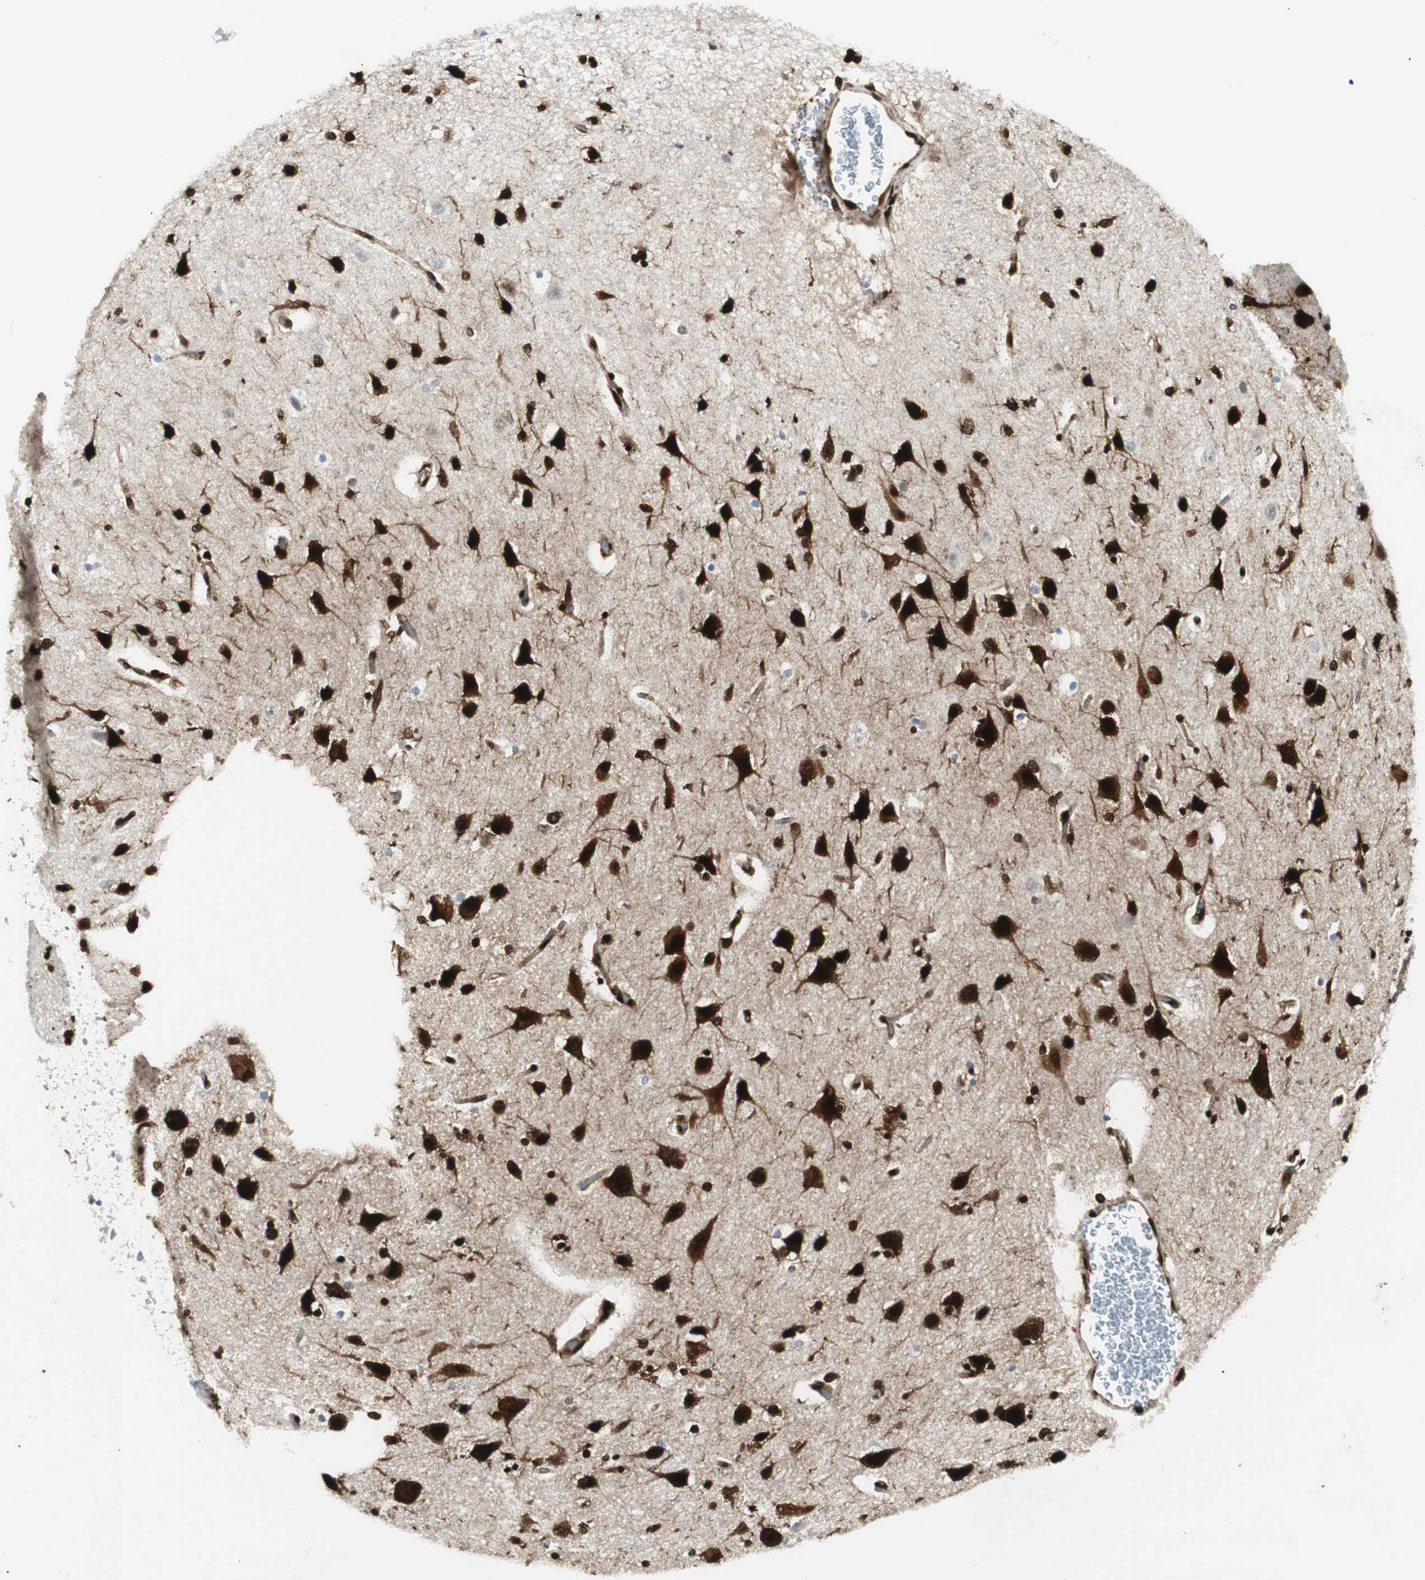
{"staining": {"intensity": "strong", "quantity": ">75%", "location": "nuclear"}, "tissue": "caudate", "cell_type": "Glial cells", "image_type": "normal", "snomed": [{"axis": "morphology", "description": "Normal tissue, NOS"}, {"axis": "topography", "description": "Lateral ventricle wall"}], "caption": "Immunohistochemistry (IHC) staining of unremarkable caudate, which displays high levels of strong nuclear expression in approximately >75% of glial cells indicating strong nuclear protein positivity. The staining was performed using DAB (brown) for protein detection and nuclei were counterstained in hematoxylin (blue).", "gene": "EWSR1", "patient": {"sex": "female", "age": 54}}